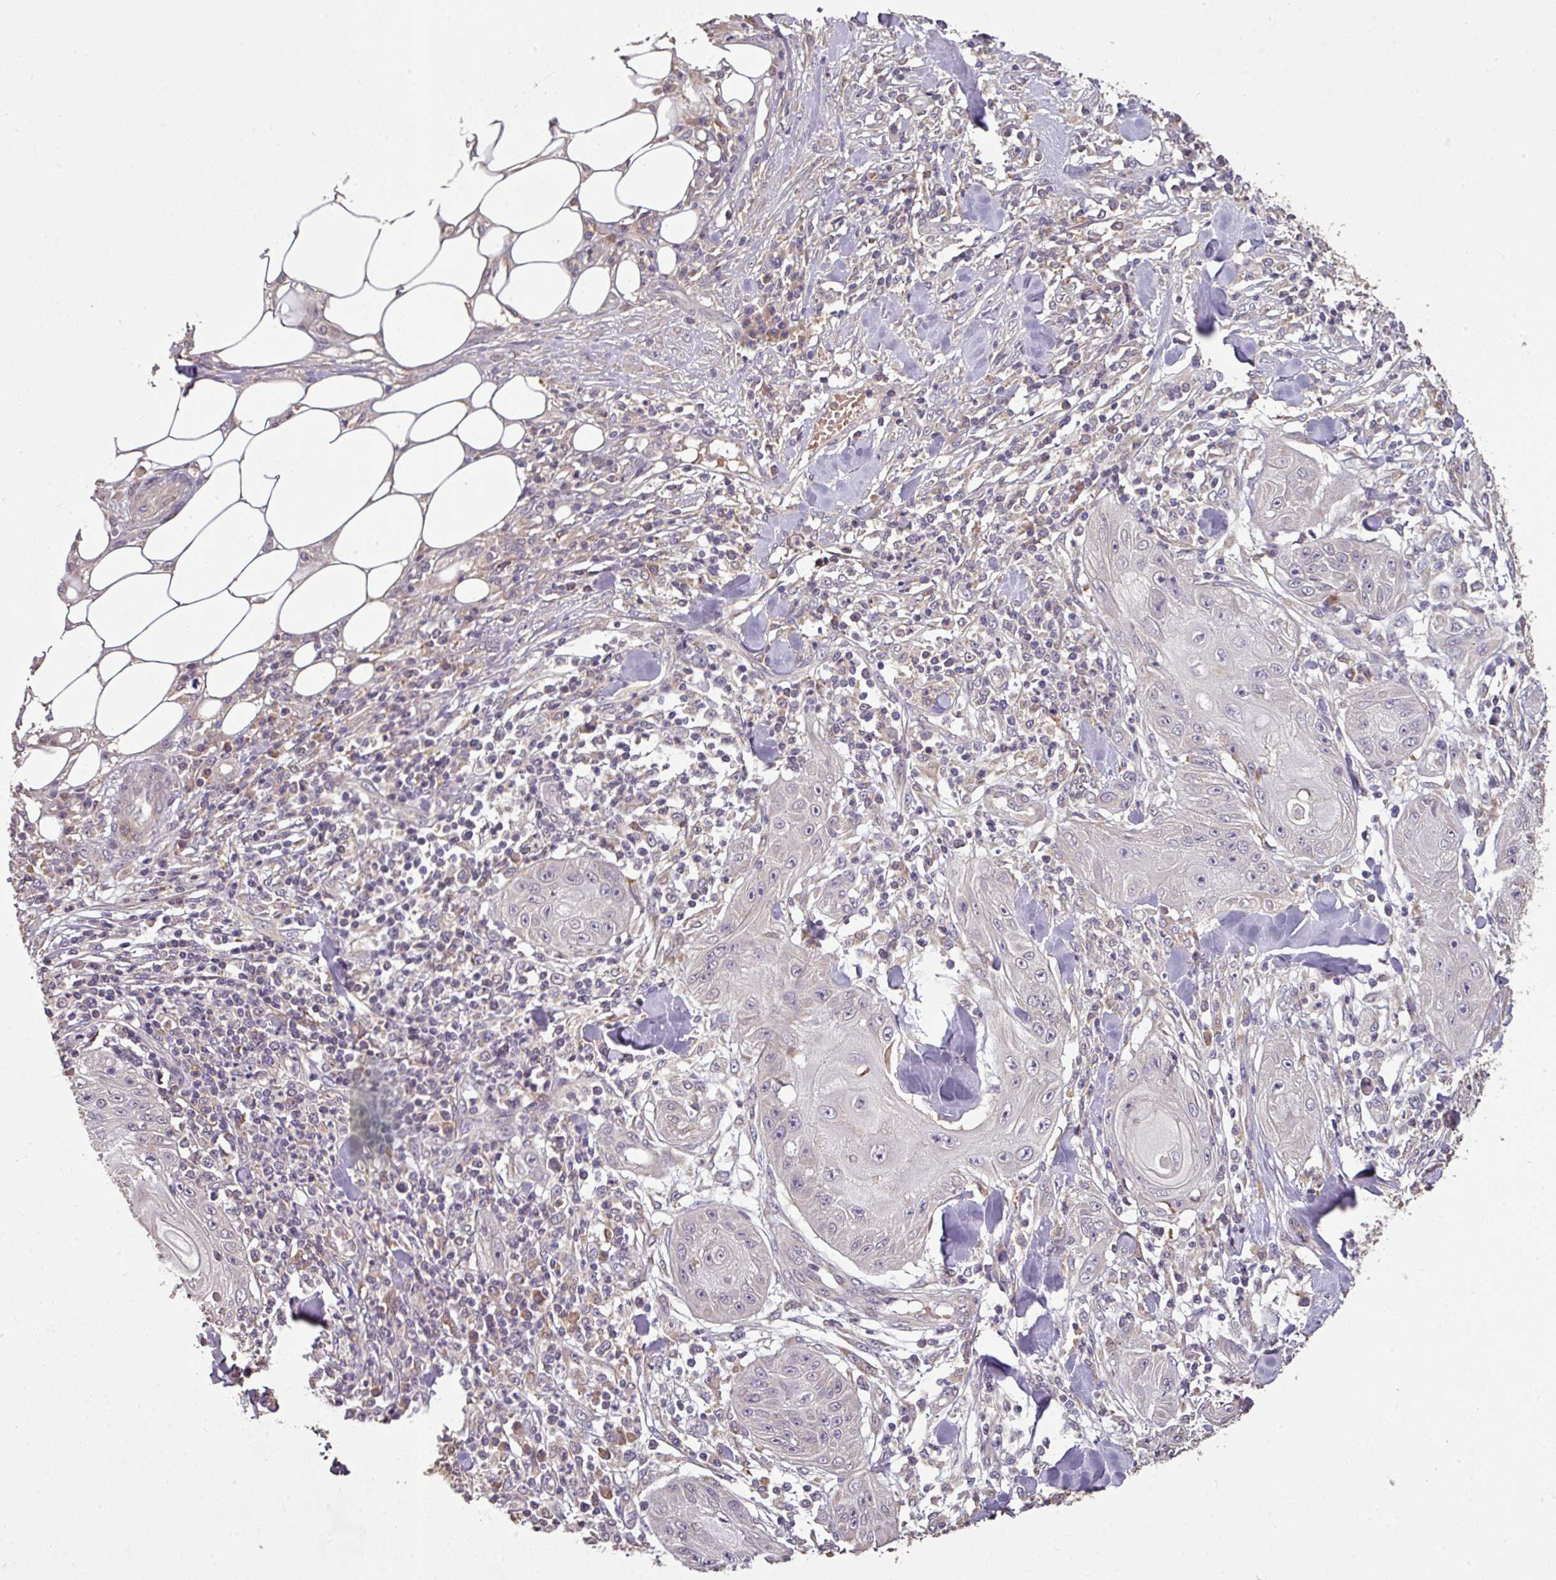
{"staining": {"intensity": "negative", "quantity": "none", "location": "none"}, "tissue": "skin cancer", "cell_type": "Tumor cells", "image_type": "cancer", "snomed": [{"axis": "morphology", "description": "Squamous cell carcinoma, NOS"}, {"axis": "topography", "description": "Skin"}], "caption": "Image shows no protein expression in tumor cells of squamous cell carcinoma (skin) tissue.", "gene": "SPCS3", "patient": {"sex": "female", "age": 78}}